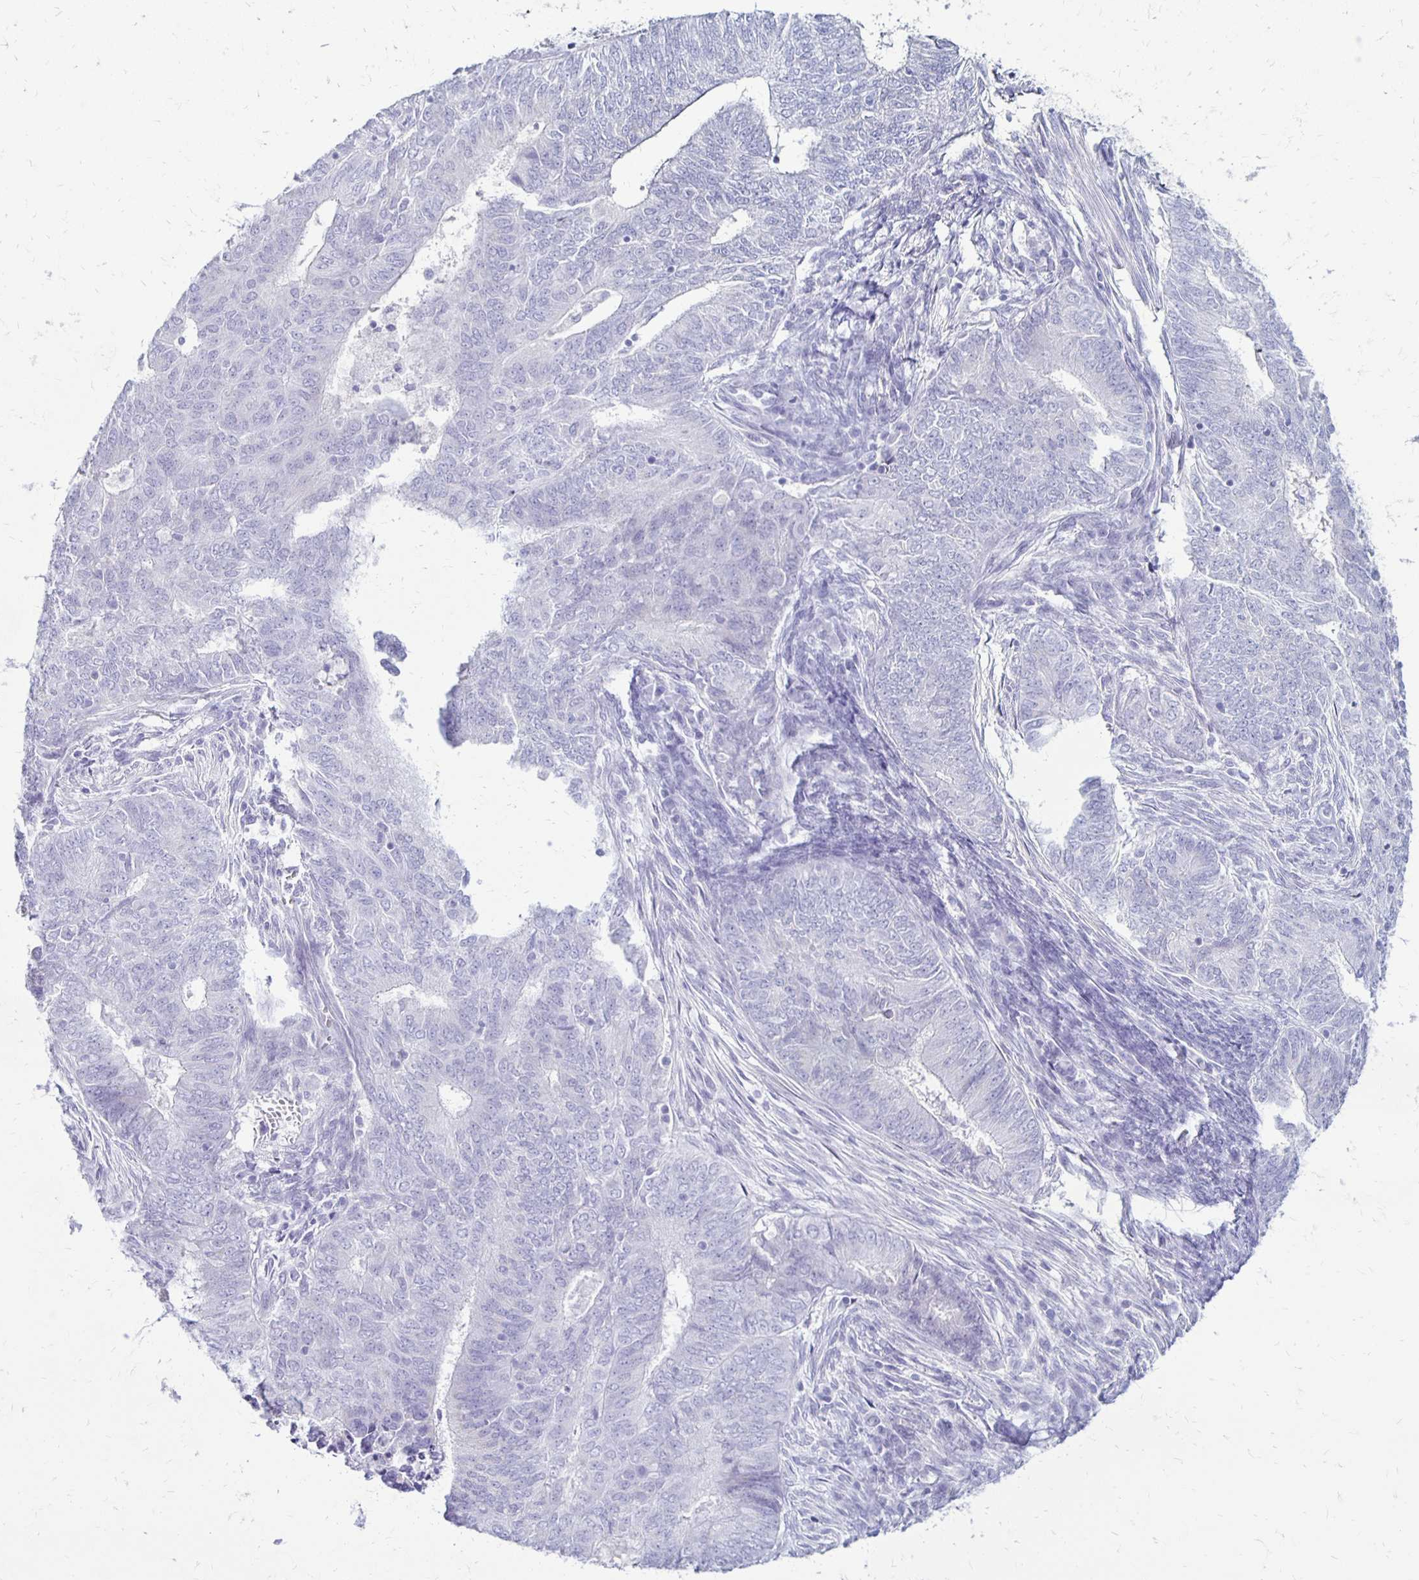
{"staining": {"intensity": "negative", "quantity": "none", "location": "none"}, "tissue": "endometrial cancer", "cell_type": "Tumor cells", "image_type": "cancer", "snomed": [{"axis": "morphology", "description": "Adenocarcinoma, NOS"}, {"axis": "topography", "description": "Endometrium"}], "caption": "A high-resolution photomicrograph shows immunohistochemistry (IHC) staining of endometrial cancer, which displays no significant expression in tumor cells. (DAB immunohistochemistry (IHC) visualized using brightfield microscopy, high magnification).", "gene": "RYR1", "patient": {"sex": "female", "age": 62}}